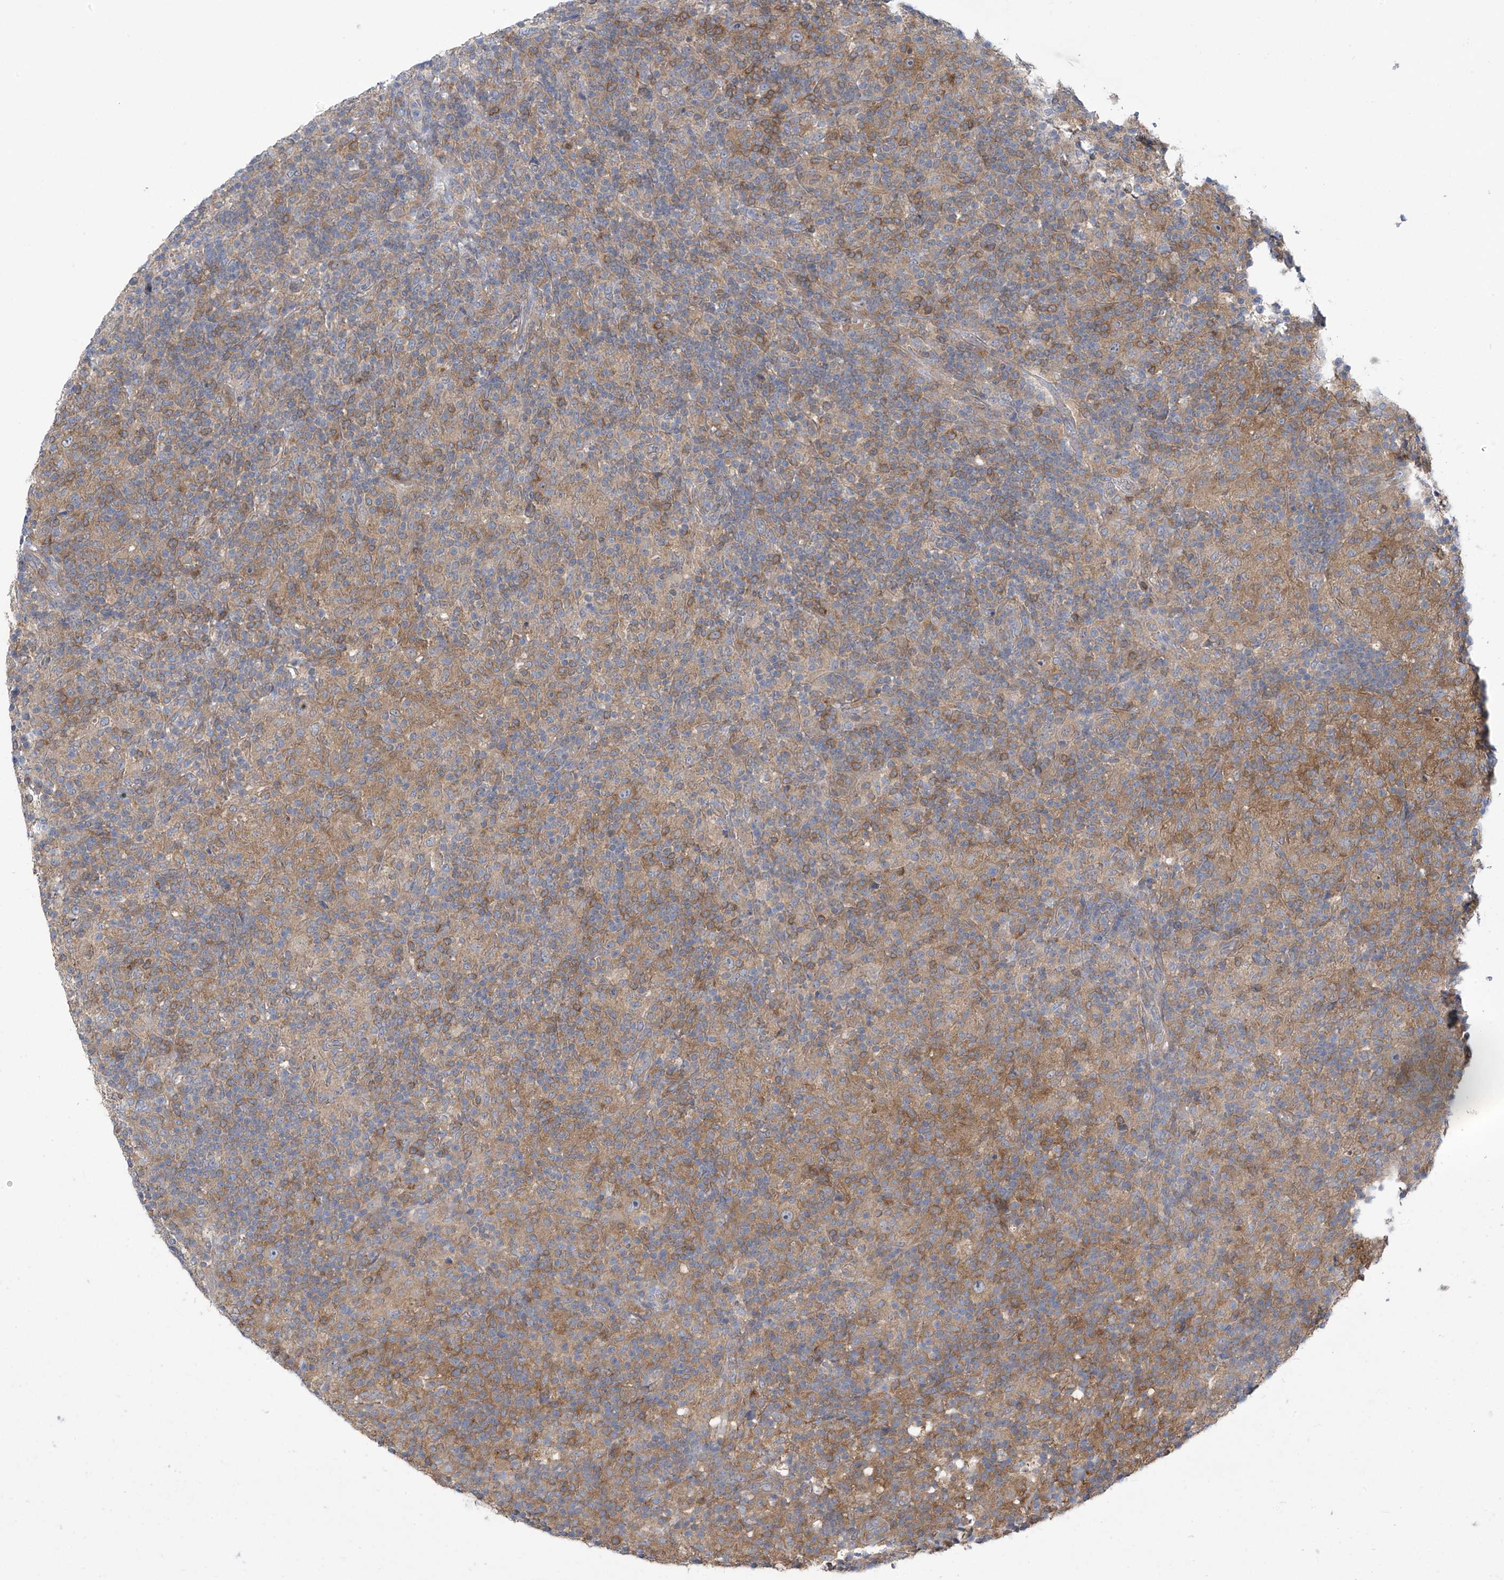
{"staining": {"intensity": "weak", "quantity": ">75%", "location": "cytoplasmic/membranous"}, "tissue": "lymphoma", "cell_type": "Tumor cells", "image_type": "cancer", "snomed": [{"axis": "morphology", "description": "Hodgkin's disease, NOS"}, {"axis": "topography", "description": "Lymph node"}], "caption": "Immunohistochemical staining of human lymphoma demonstrates weak cytoplasmic/membranous protein expression in approximately >75% of tumor cells.", "gene": "ADI1", "patient": {"sex": "male", "age": 70}}